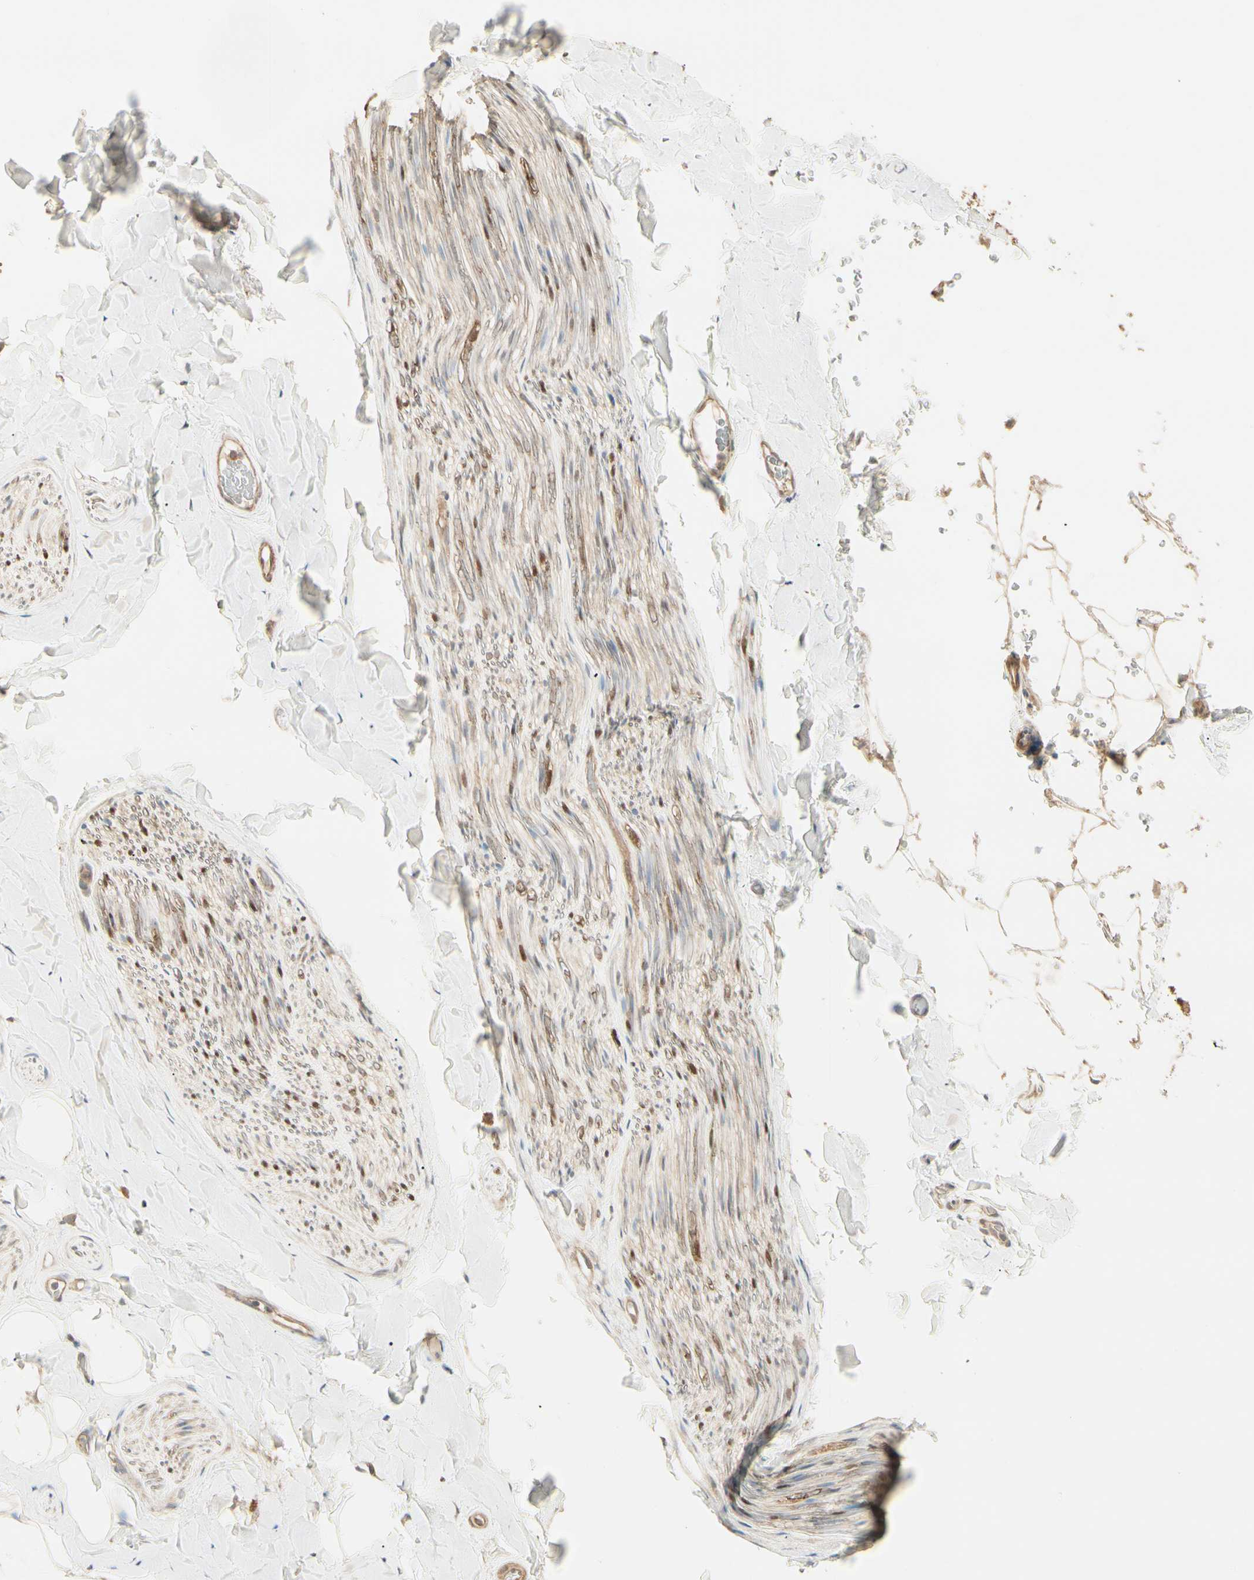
{"staining": {"intensity": "weak", "quantity": "25%-75%", "location": "cytoplasmic/membranous"}, "tissue": "adipose tissue", "cell_type": "Adipocytes", "image_type": "normal", "snomed": [{"axis": "morphology", "description": "Normal tissue, NOS"}, {"axis": "topography", "description": "Peripheral nerve tissue"}], "caption": "This micrograph displays immunohistochemistry (IHC) staining of unremarkable adipose tissue, with low weak cytoplasmic/membranous staining in approximately 25%-75% of adipocytes.", "gene": "IRAG1", "patient": {"sex": "male", "age": 70}}